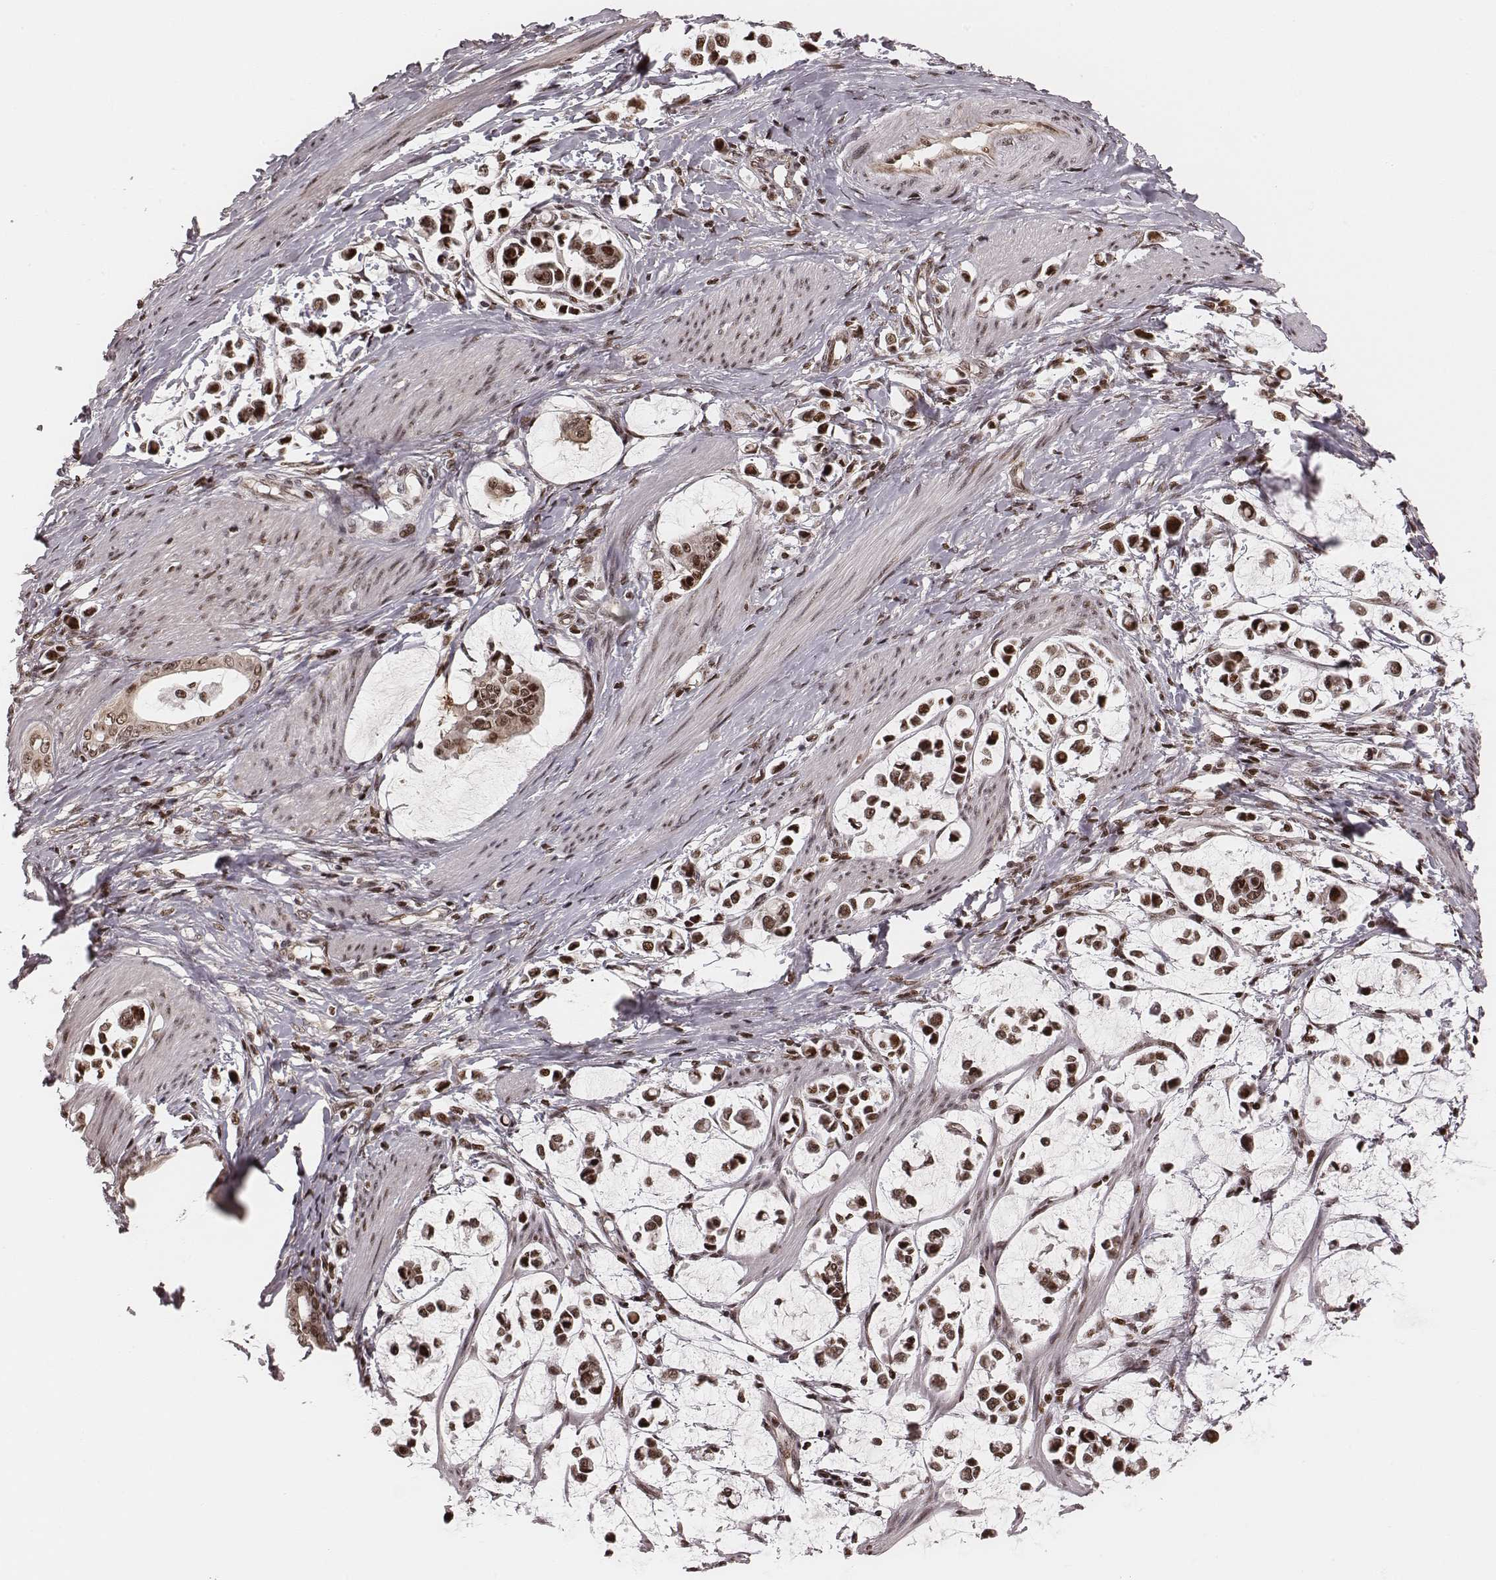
{"staining": {"intensity": "moderate", "quantity": "25%-75%", "location": "nuclear"}, "tissue": "stomach cancer", "cell_type": "Tumor cells", "image_type": "cancer", "snomed": [{"axis": "morphology", "description": "Adenocarcinoma, NOS"}, {"axis": "topography", "description": "Stomach"}], "caption": "A micrograph of human adenocarcinoma (stomach) stained for a protein shows moderate nuclear brown staining in tumor cells. (DAB IHC, brown staining for protein, blue staining for nuclei).", "gene": "VRK3", "patient": {"sex": "male", "age": 82}}